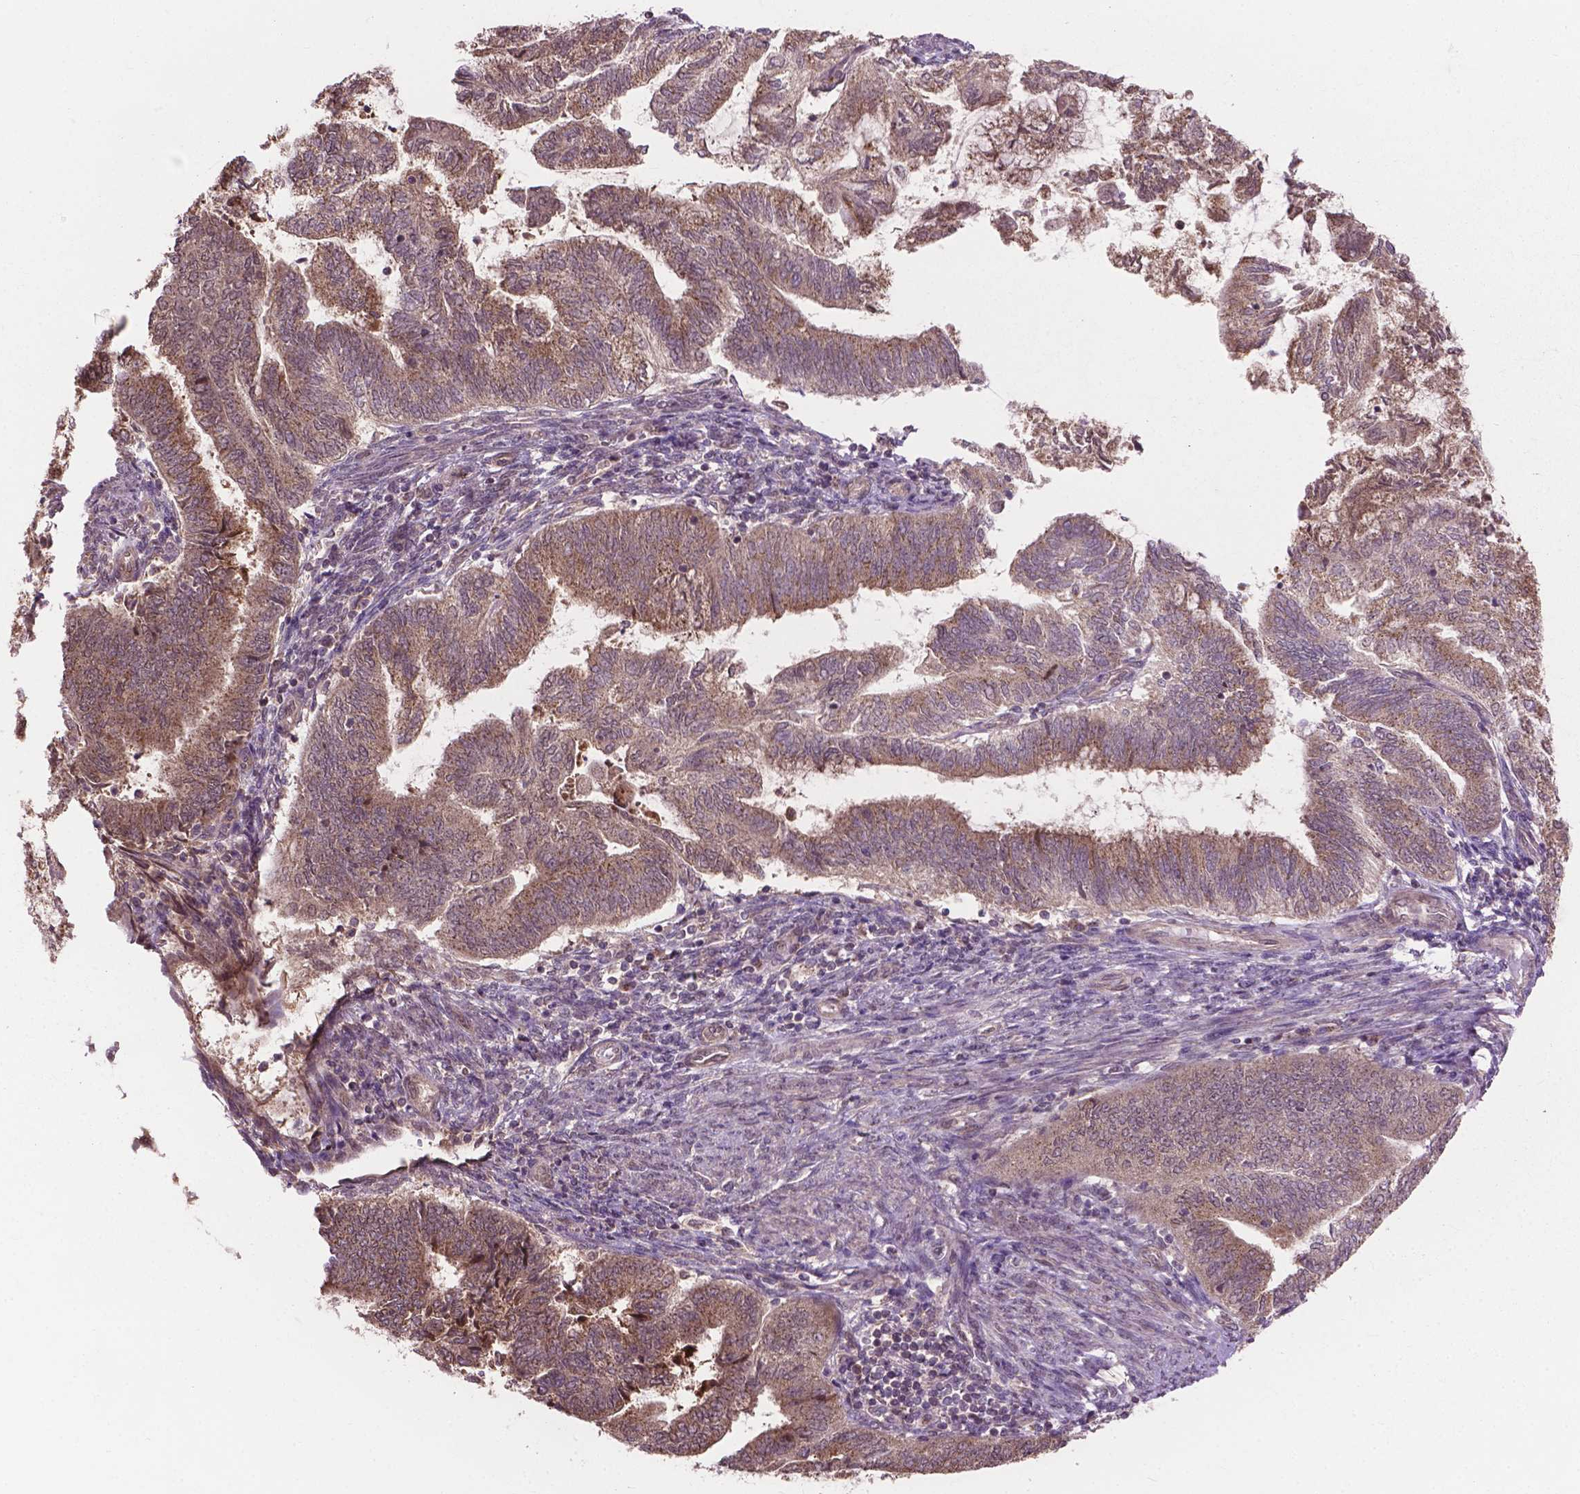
{"staining": {"intensity": "moderate", "quantity": ">75%", "location": "cytoplasmic/membranous"}, "tissue": "endometrial cancer", "cell_type": "Tumor cells", "image_type": "cancer", "snomed": [{"axis": "morphology", "description": "Adenocarcinoma, NOS"}, {"axis": "topography", "description": "Endometrium"}], "caption": "DAB (3,3'-diaminobenzidine) immunohistochemical staining of human endometrial adenocarcinoma displays moderate cytoplasmic/membranous protein staining in approximately >75% of tumor cells.", "gene": "PPP1CB", "patient": {"sex": "female", "age": 65}}